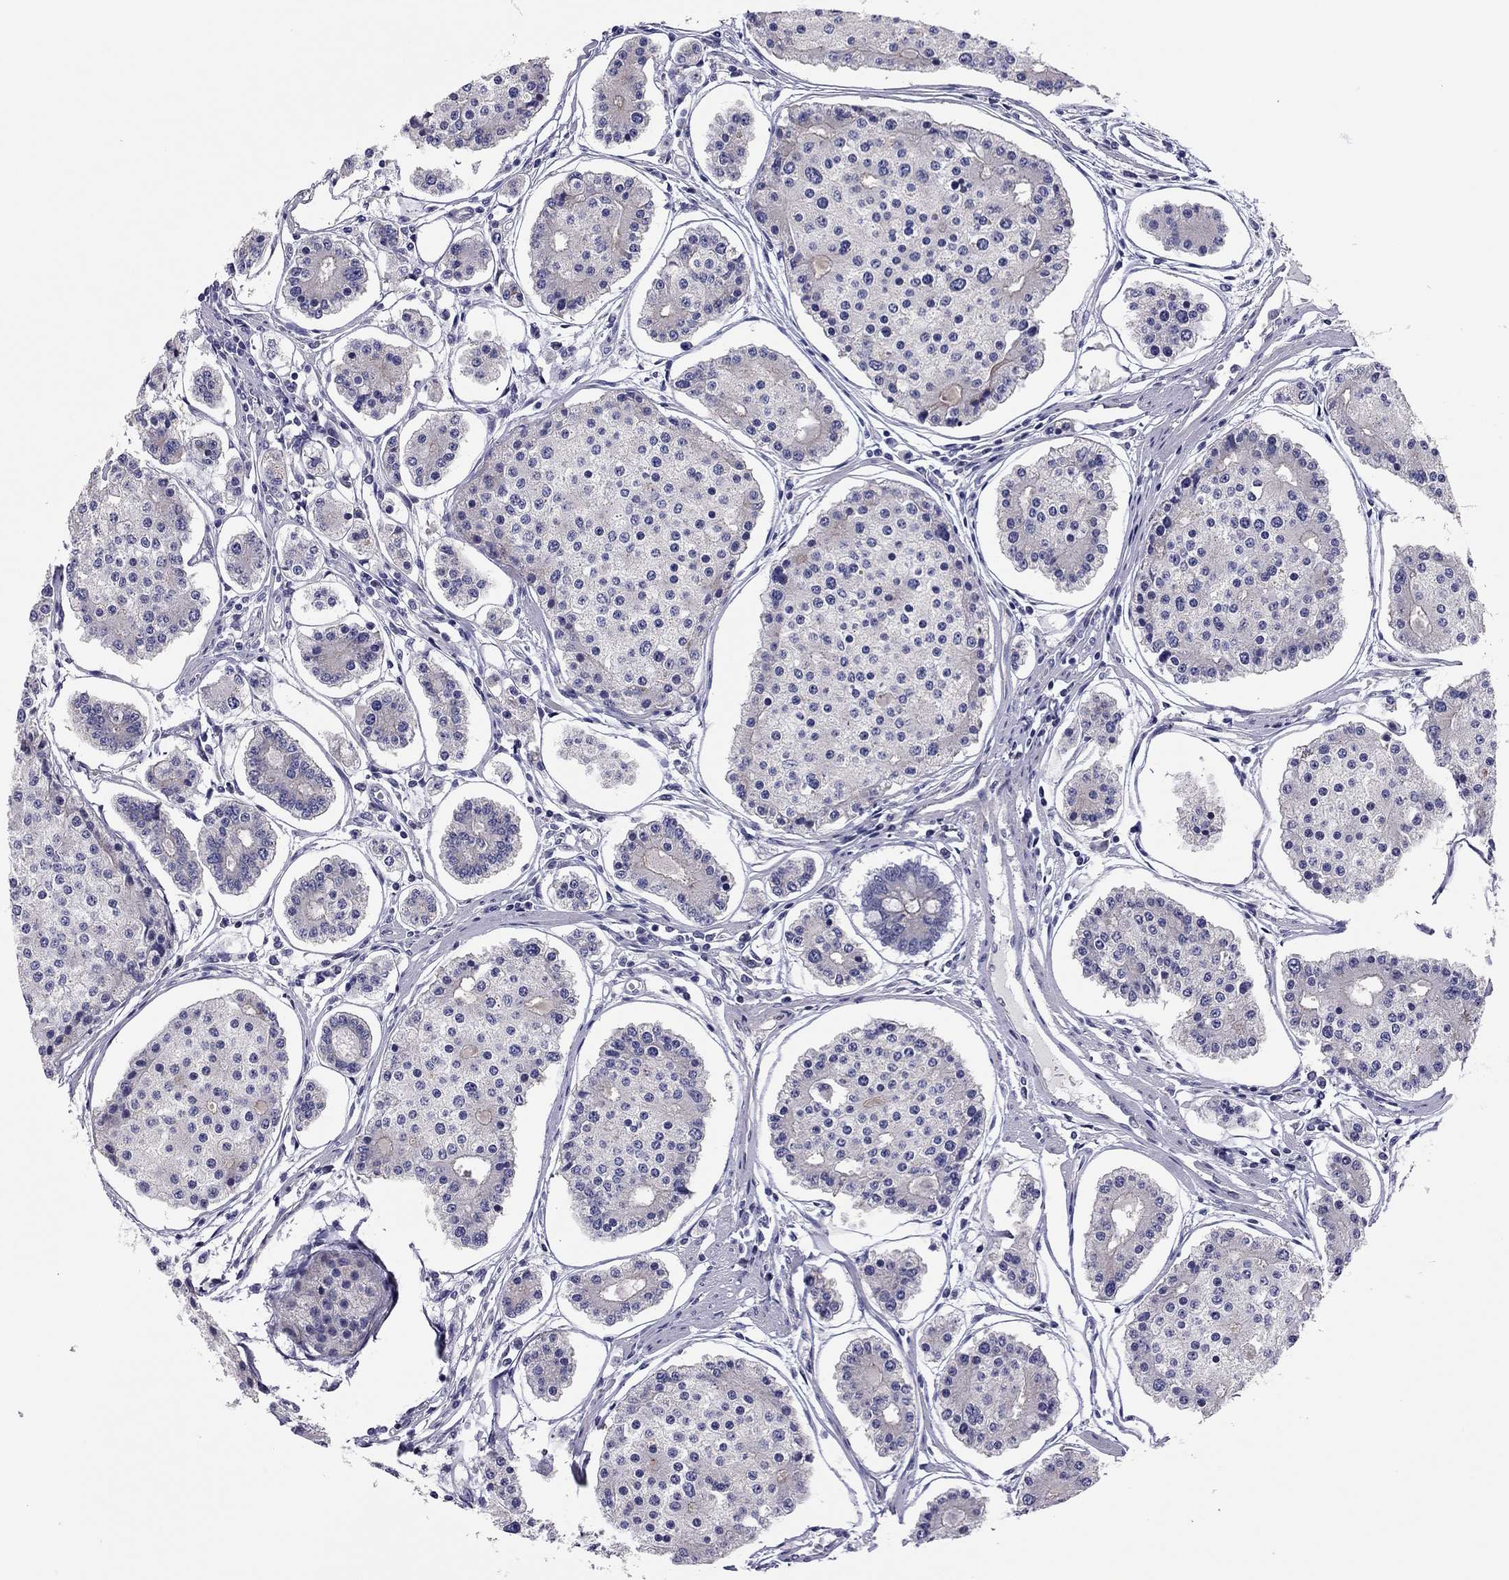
{"staining": {"intensity": "negative", "quantity": "none", "location": "none"}, "tissue": "carcinoid", "cell_type": "Tumor cells", "image_type": "cancer", "snomed": [{"axis": "morphology", "description": "Carcinoid, malignant, NOS"}, {"axis": "topography", "description": "Small intestine"}], "caption": "DAB (3,3'-diaminobenzidine) immunohistochemical staining of human carcinoid reveals no significant staining in tumor cells.", "gene": "SCARB1", "patient": {"sex": "female", "age": 65}}